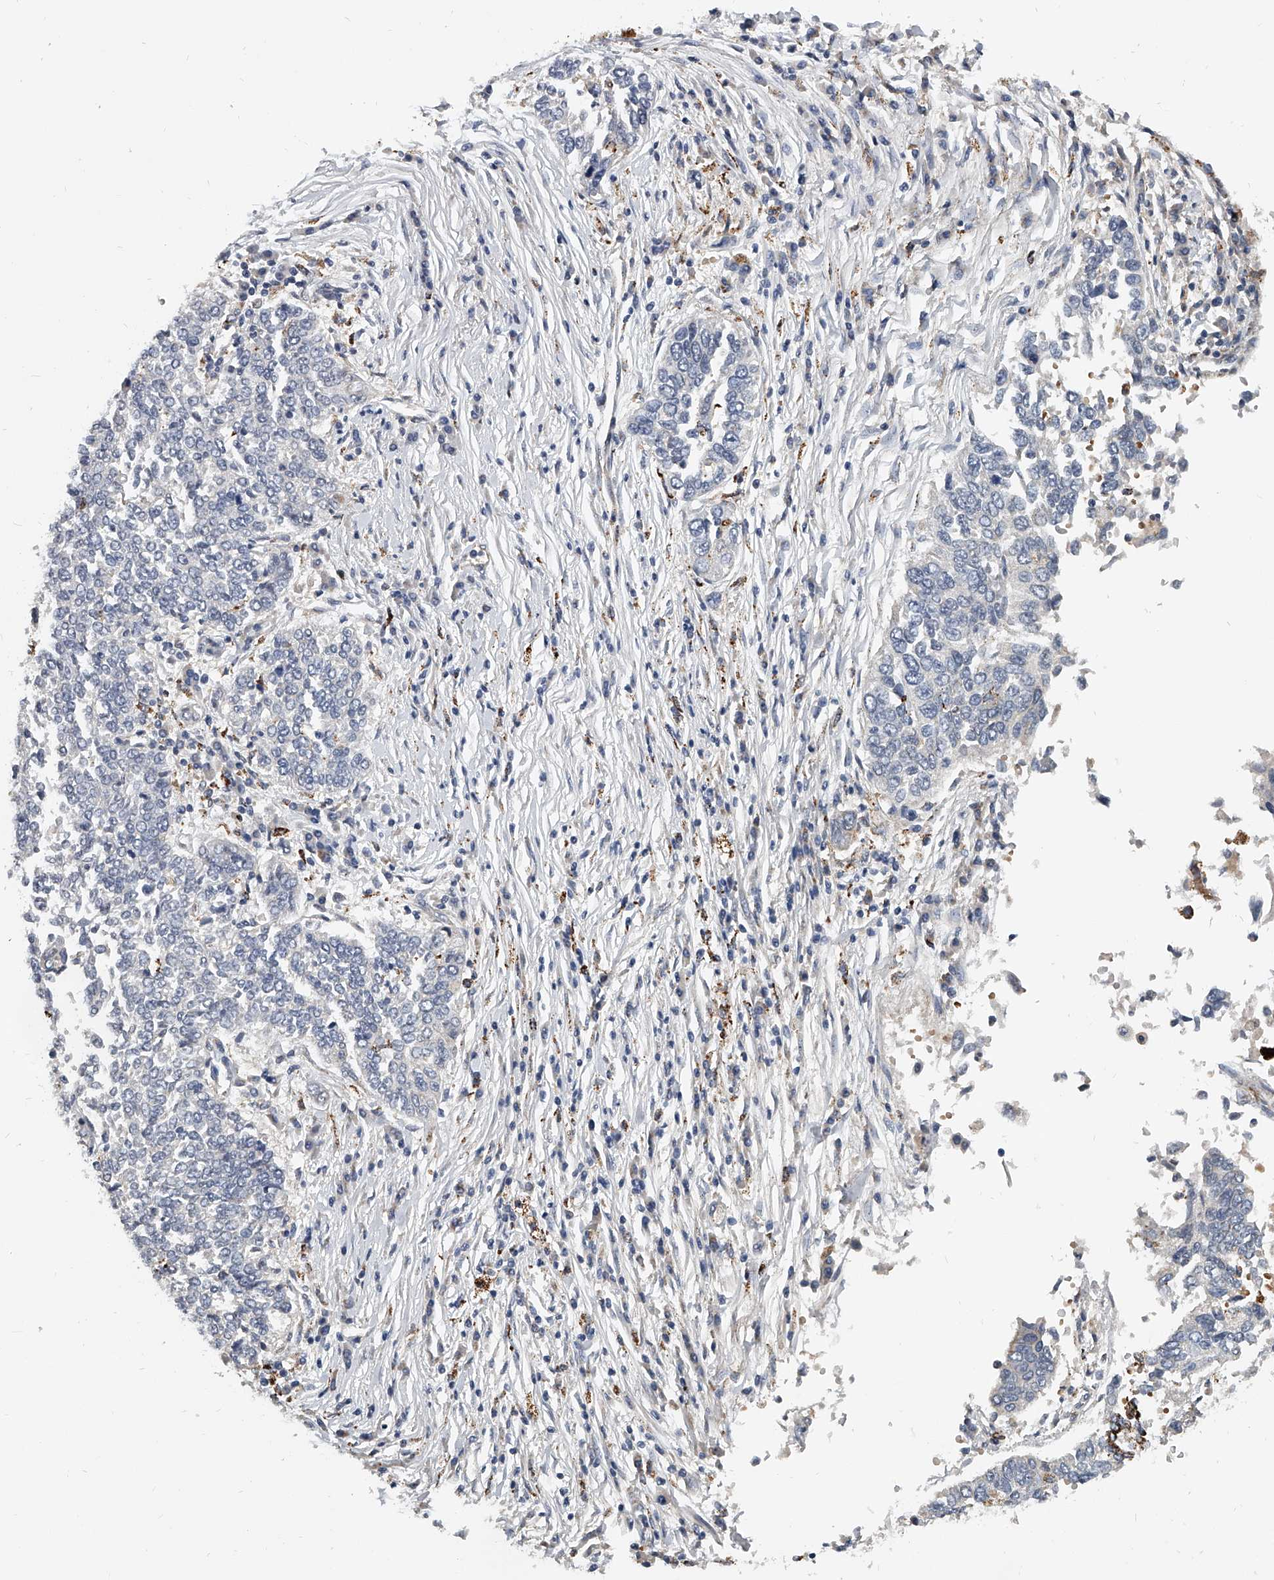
{"staining": {"intensity": "negative", "quantity": "none", "location": "none"}, "tissue": "lung cancer", "cell_type": "Tumor cells", "image_type": "cancer", "snomed": [{"axis": "morphology", "description": "Normal tissue, NOS"}, {"axis": "morphology", "description": "Squamous cell carcinoma, NOS"}, {"axis": "topography", "description": "Cartilage tissue"}, {"axis": "topography", "description": "Bronchus"}, {"axis": "topography", "description": "Lung"}, {"axis": "topography", "description": "Peripheral nerve tissue"}], "caption": "This is an immunohistochemistry photomicrograph of lung cancer. There is no expression in tumor cells.", "gene": "KLHL7", "patient": {"sex": "female", "age": 49}}